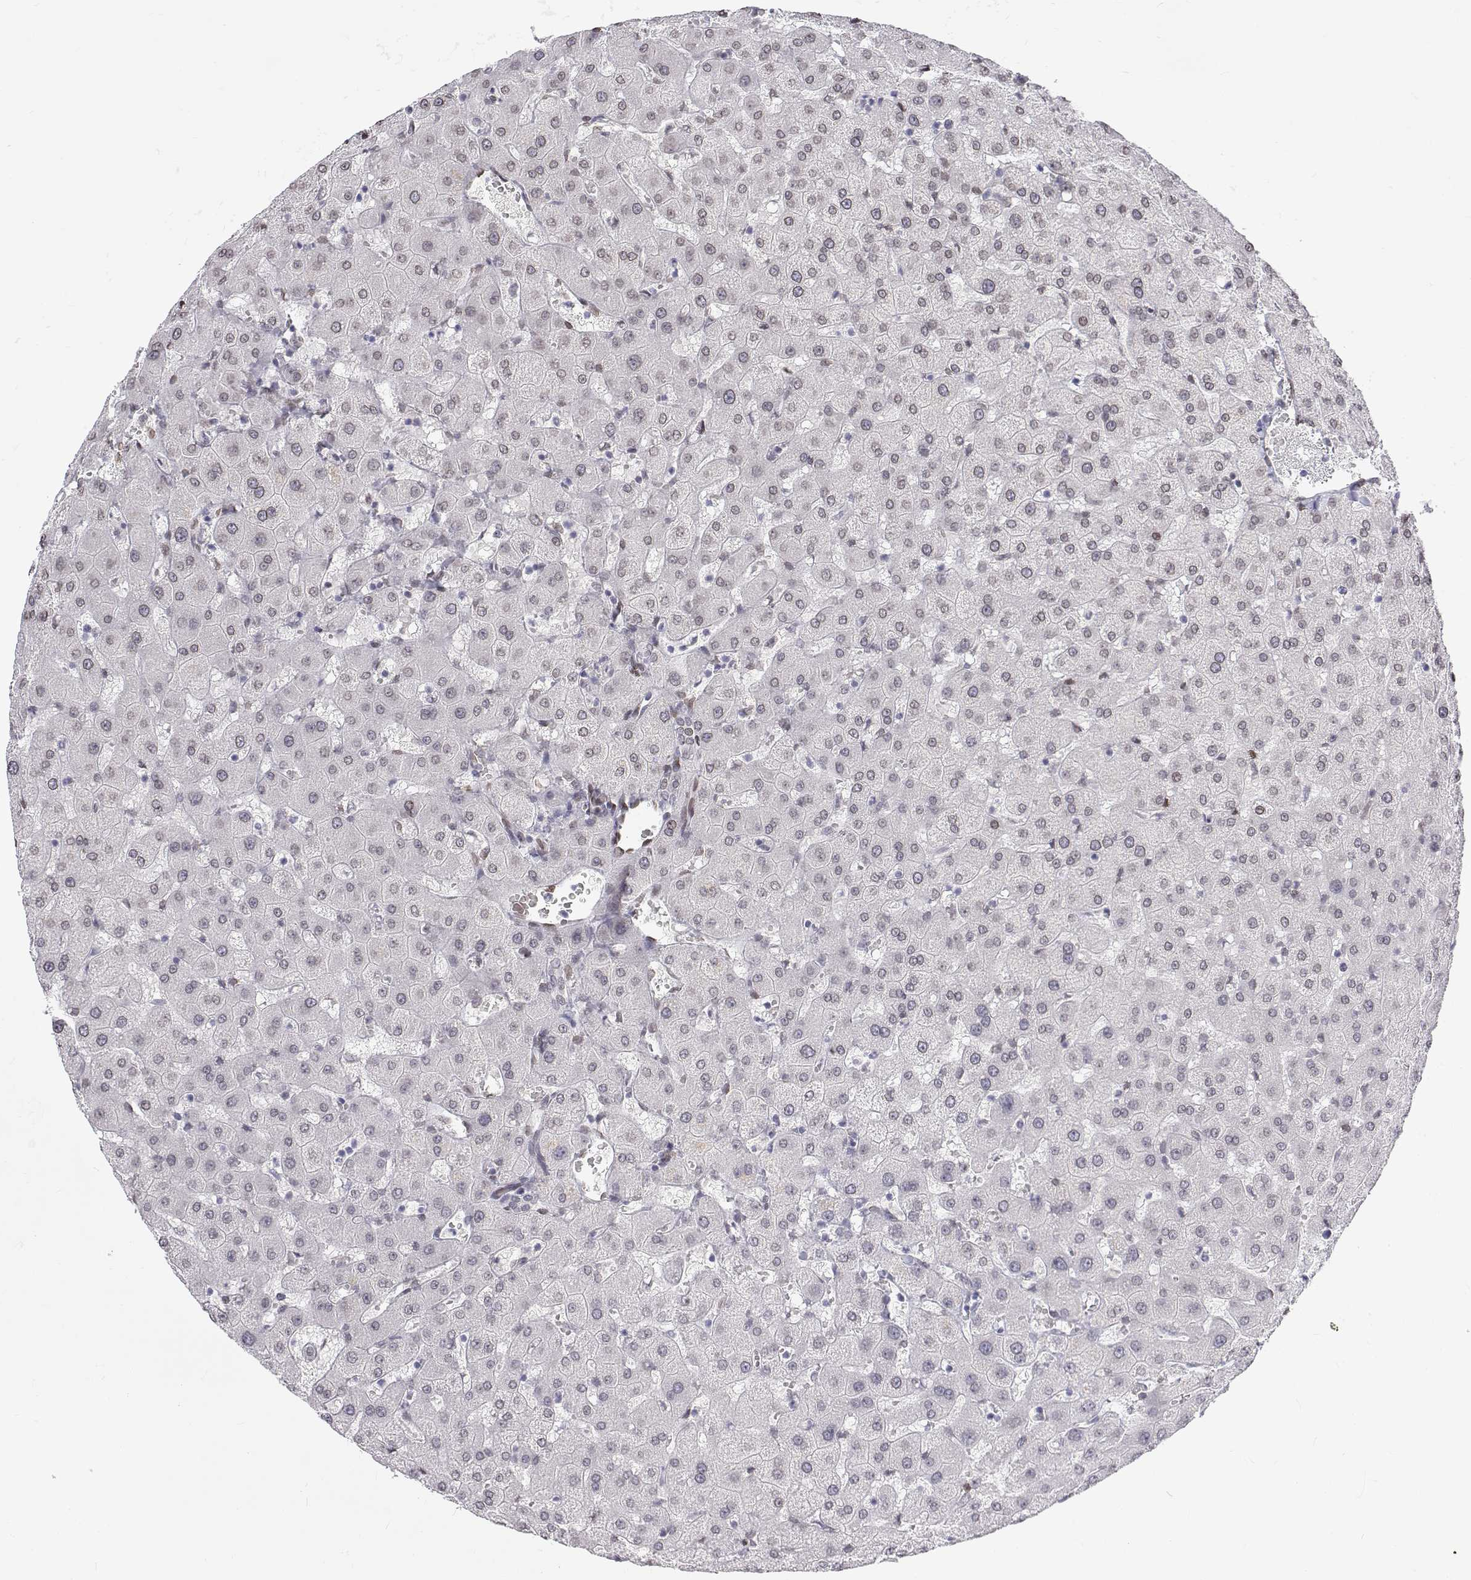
{"staining": {"intensity": "negative", "quantity": "none", "location": "none"}, "tissue": "liver", "cell_type": "Cholangiocytes", "image_type": "normal", "snomed": [{"axis": "morphology", "description": "Normal tissue, NOS"}, {"axis": "topography", "description": "Liver"}], "caption": "DAB (3,3'-diaminobenzidine) immunohistochemical staining of unremarkable human liver demonstrates no significant staining in cholangiocytes.", "gene": "ZNF532", "patient": {"sex": "female", "age": 63}}